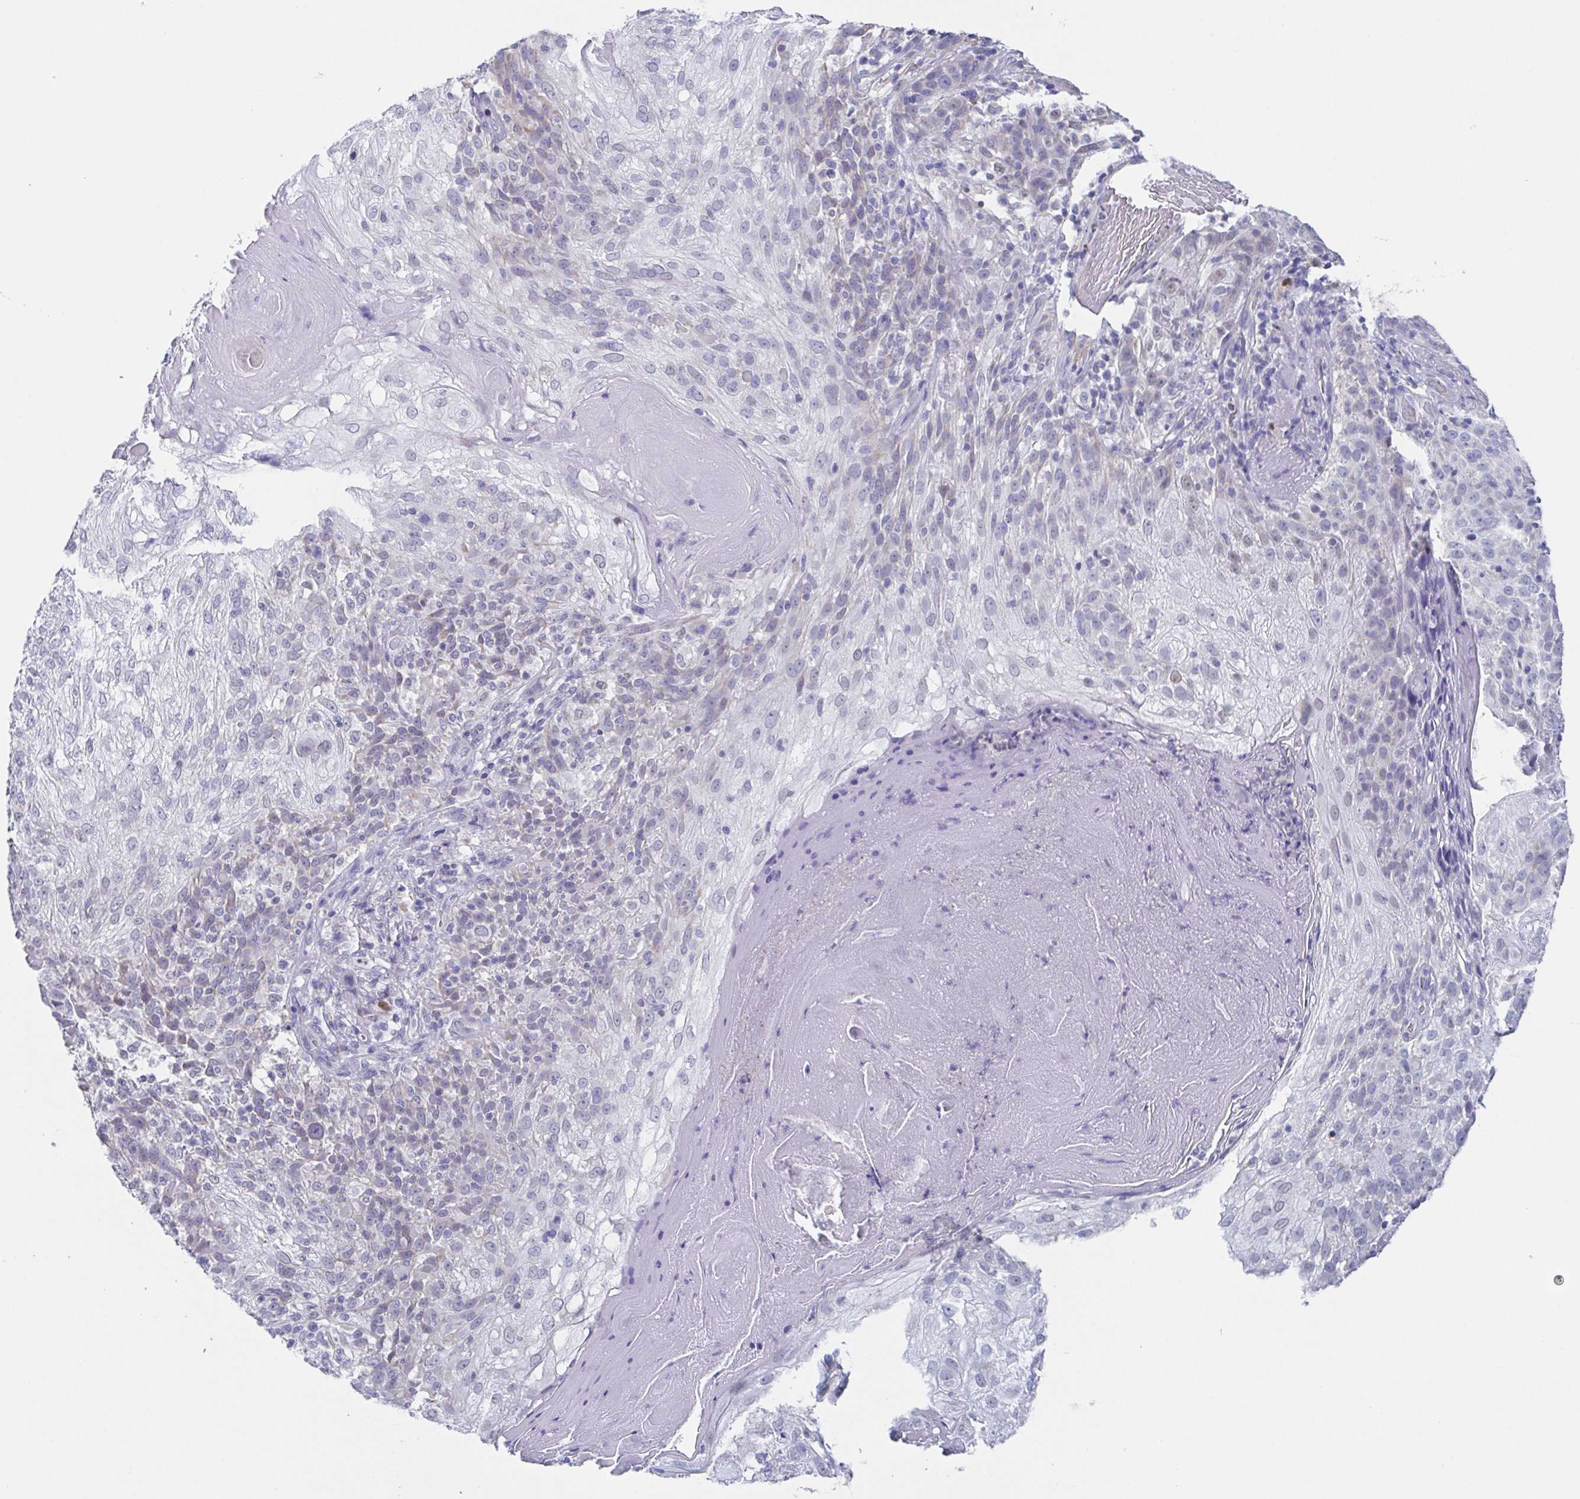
{"staining": {"intensity": "negative", "quantity": "none", "location": "none"}, "tissue": "skin cancer", "cell_type": "Tumor cells", "image_type": "cancer", "snomed": [{"axis": "morphology", "description": "Normal tissue, NOS"}, {"axis": "morphology", "description": "Squamous cell carcinoma, NOS"}, {"axis": "topography", "description": "Skin"}], "caption": "An immunohistochemistry image of squamous cell carcinoma (skin) is shown. There is no staining in tumor cells of squamous cell carcinoma (skin). Nuclei are stained in blue.", "gene": "PBOV1", "patient": {"sex": "female", "age": 83}}